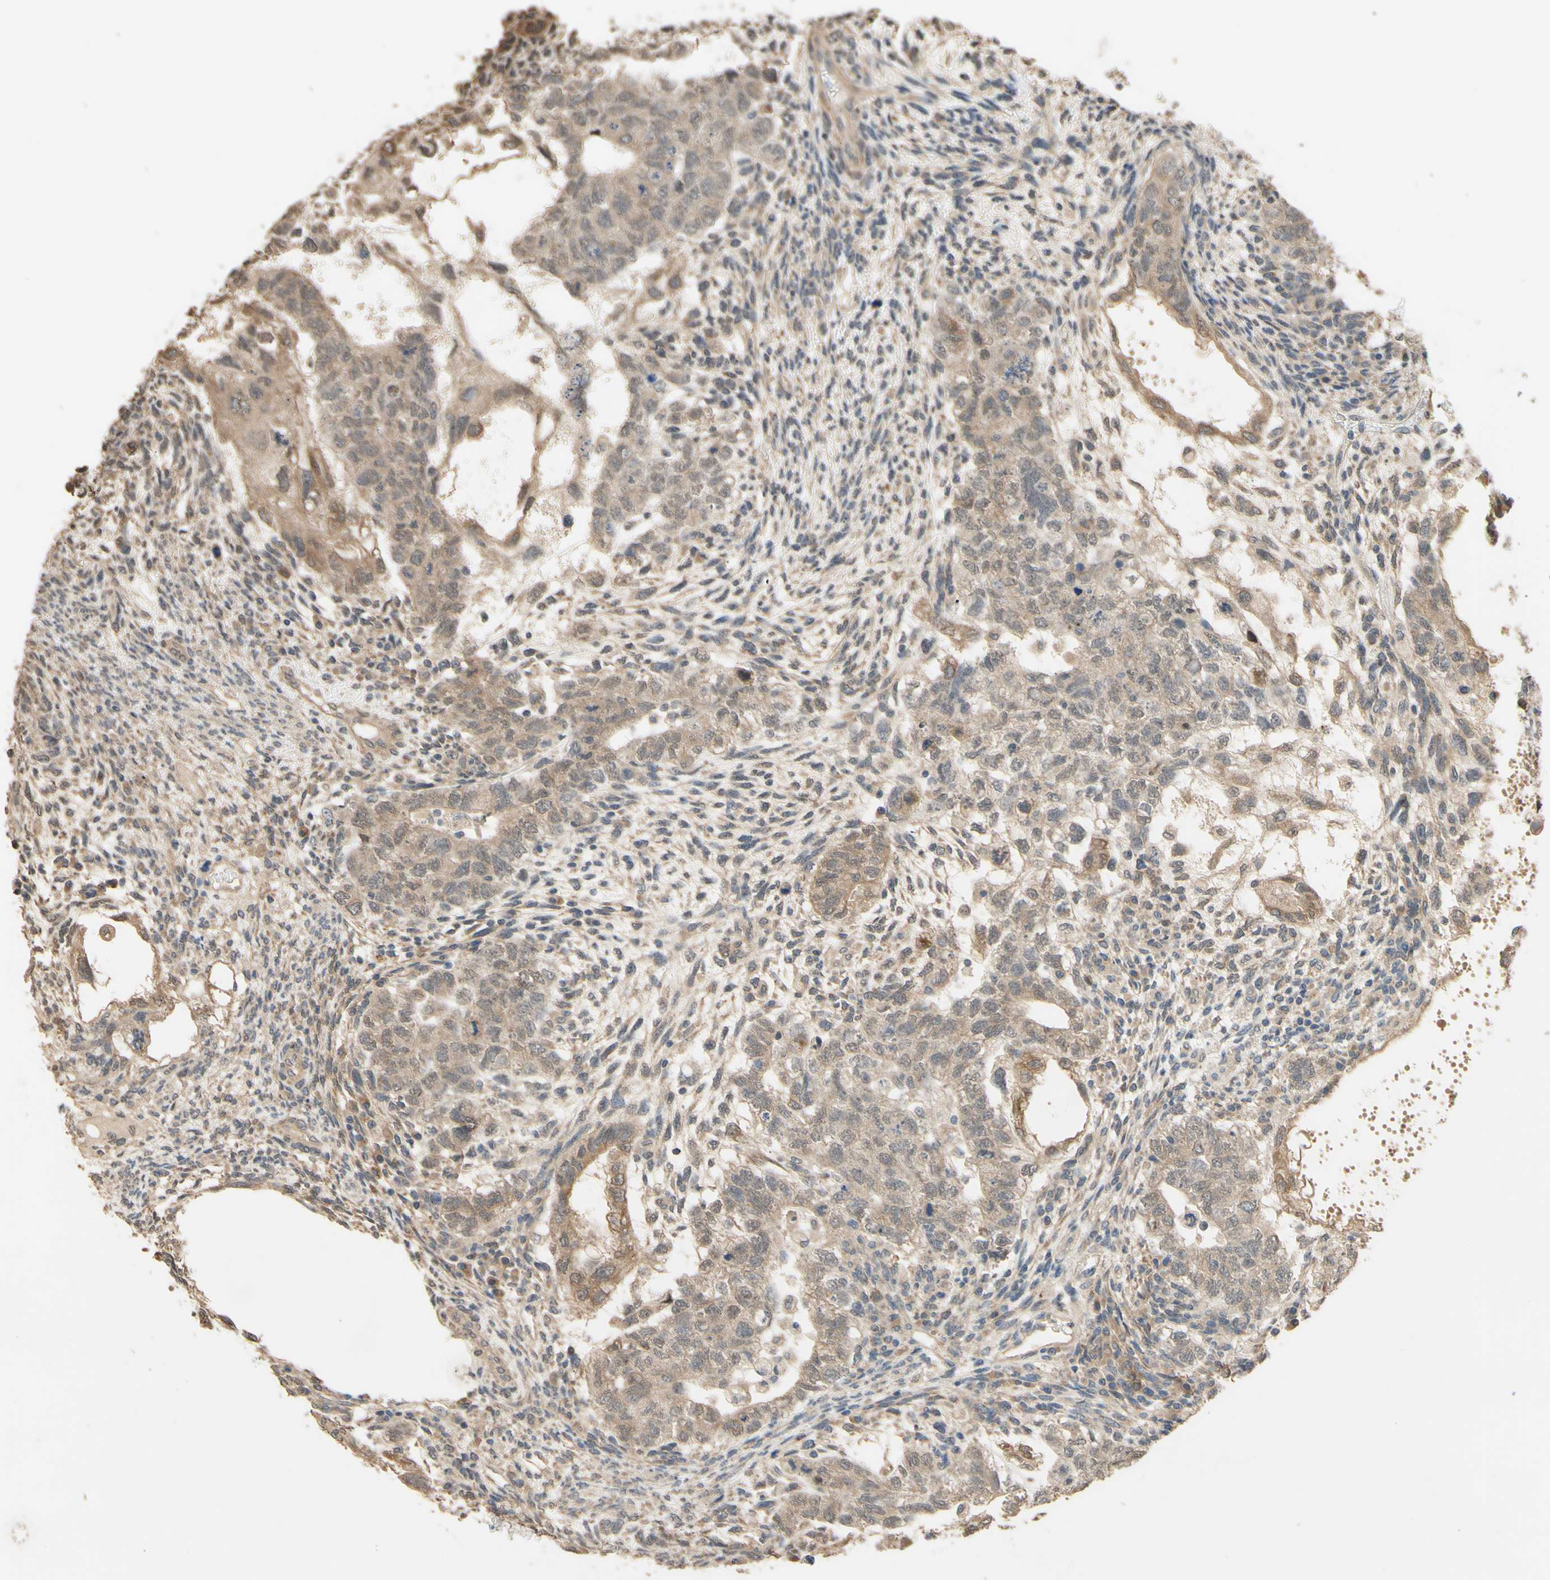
{"staining": {"intensity": "weak", "quantity": ">75%", "location": "cytoplasmic/membranous"}, "tissue": "testis cancer", "cell_type": "Tumor cells", "image_type": "cancer", "snomed": [{"axis": "morphology", "description": "Normal tissue, NOS"}, {"axis": "morphology", "description": "Carcinoma, Embryonal, NOS"}, {"axis": "topography", "description": "Testis"}], "caption": "Immunohistochemistry (IHC) of human embryonal carcinoma (testis) exhibits low levels of weak cytoplasmic/membranous staining in about >75% of tumor cells.", "gene": "SMIM19", "patient": {"sex": "male", "age": 36}}